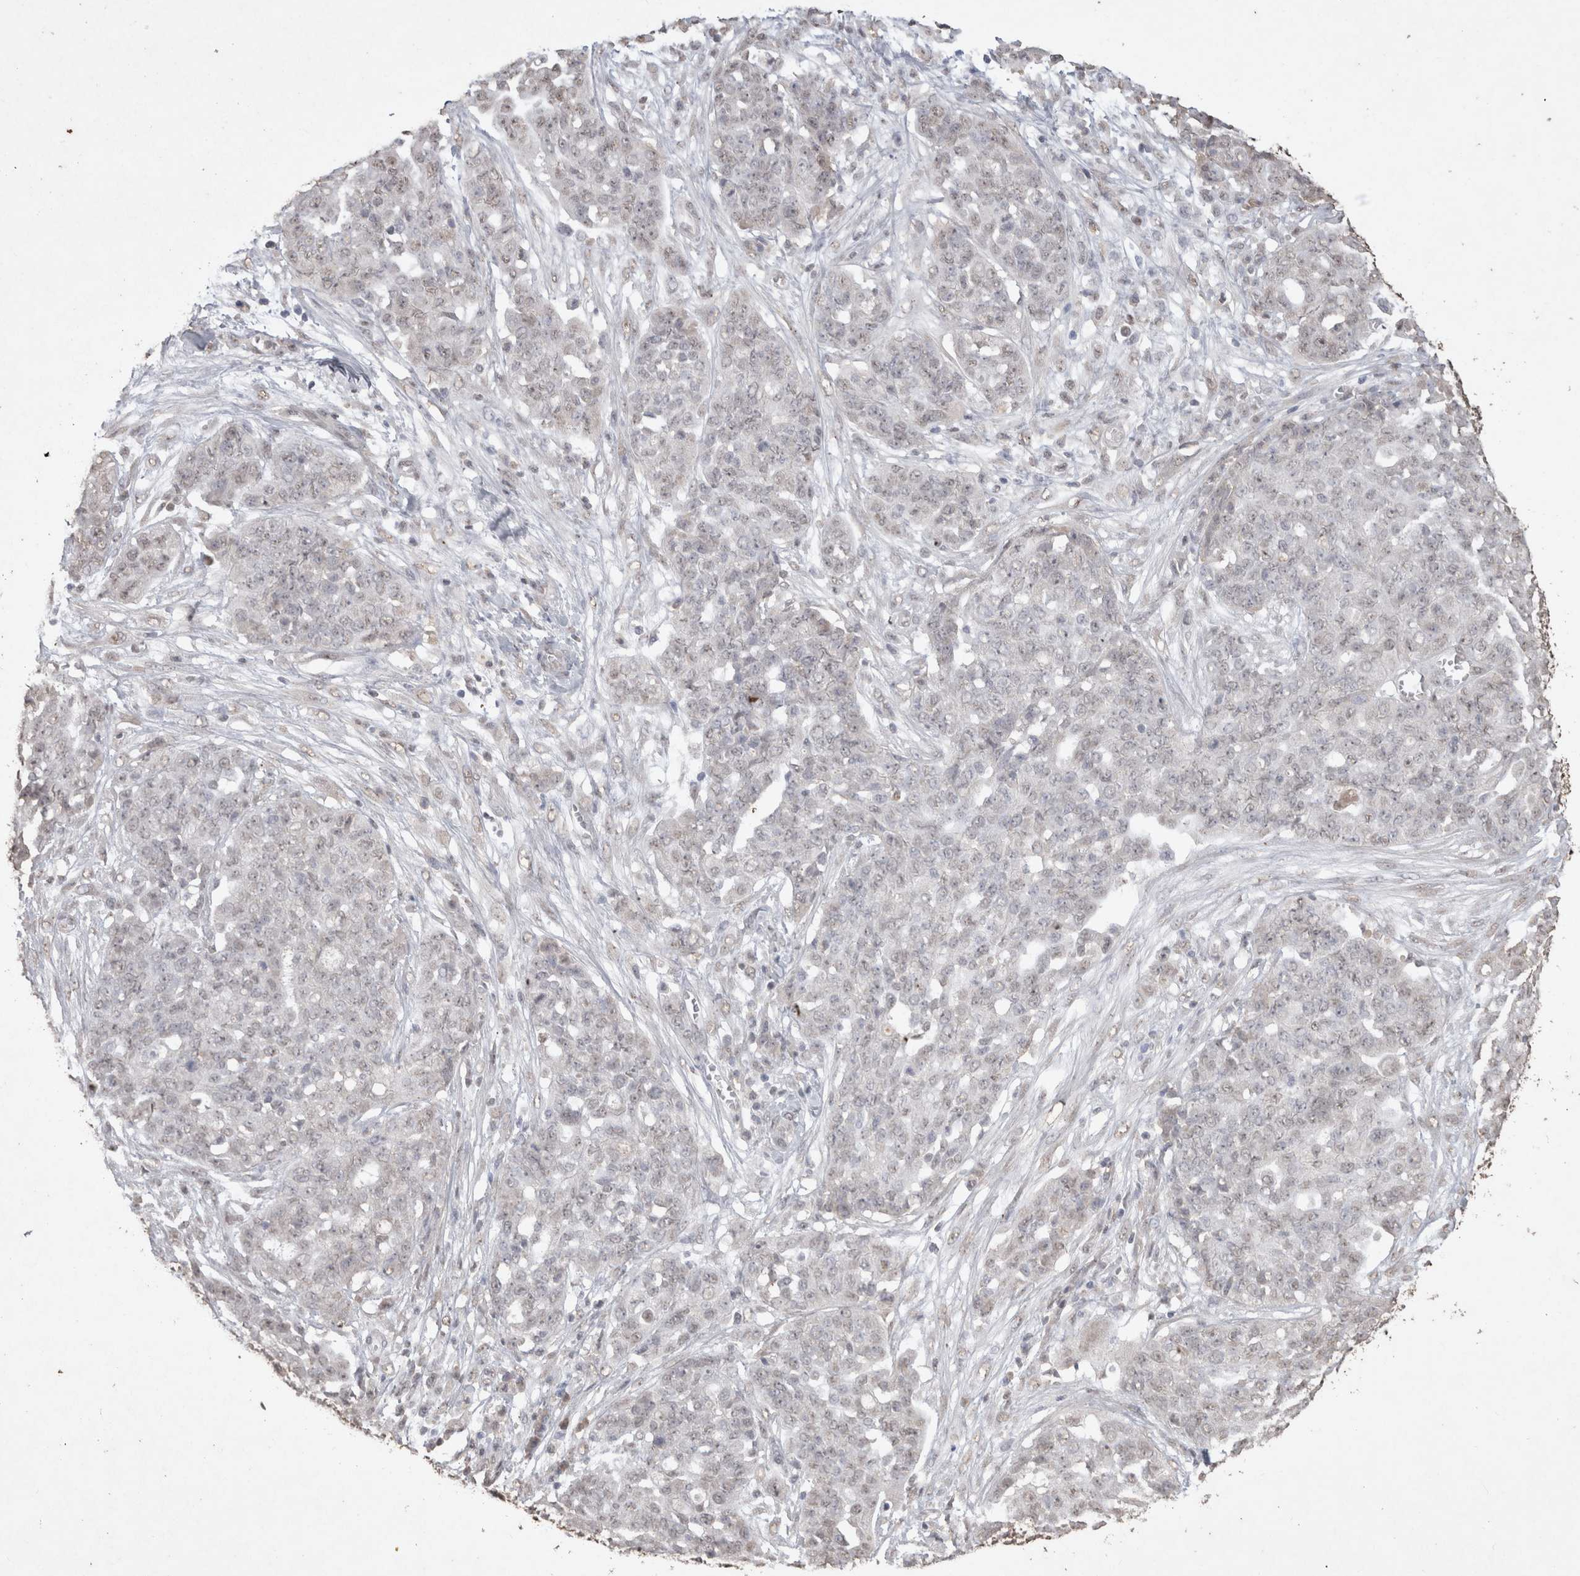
{"staining": {"intensity": "negative", "quantity": "none", "location": "none"}, "tissue": "ovarian cancer", "cell_type": "Tumor cells", "image_type": "cancer", "snomed": [{"axis": "morphology", "description": "Cystadenocarcinoma, serous, NOS"}, {"axis": "topography", "description": "Soft tissue"}, {"axis": "topography", "description": "Ovary"}], "caption": "Tumor cells show no significant protein positivity in serous cystadenocarcinoma (ovarian).", "gene": "MLX", "patient": {"sex": "female", "age": 57}}